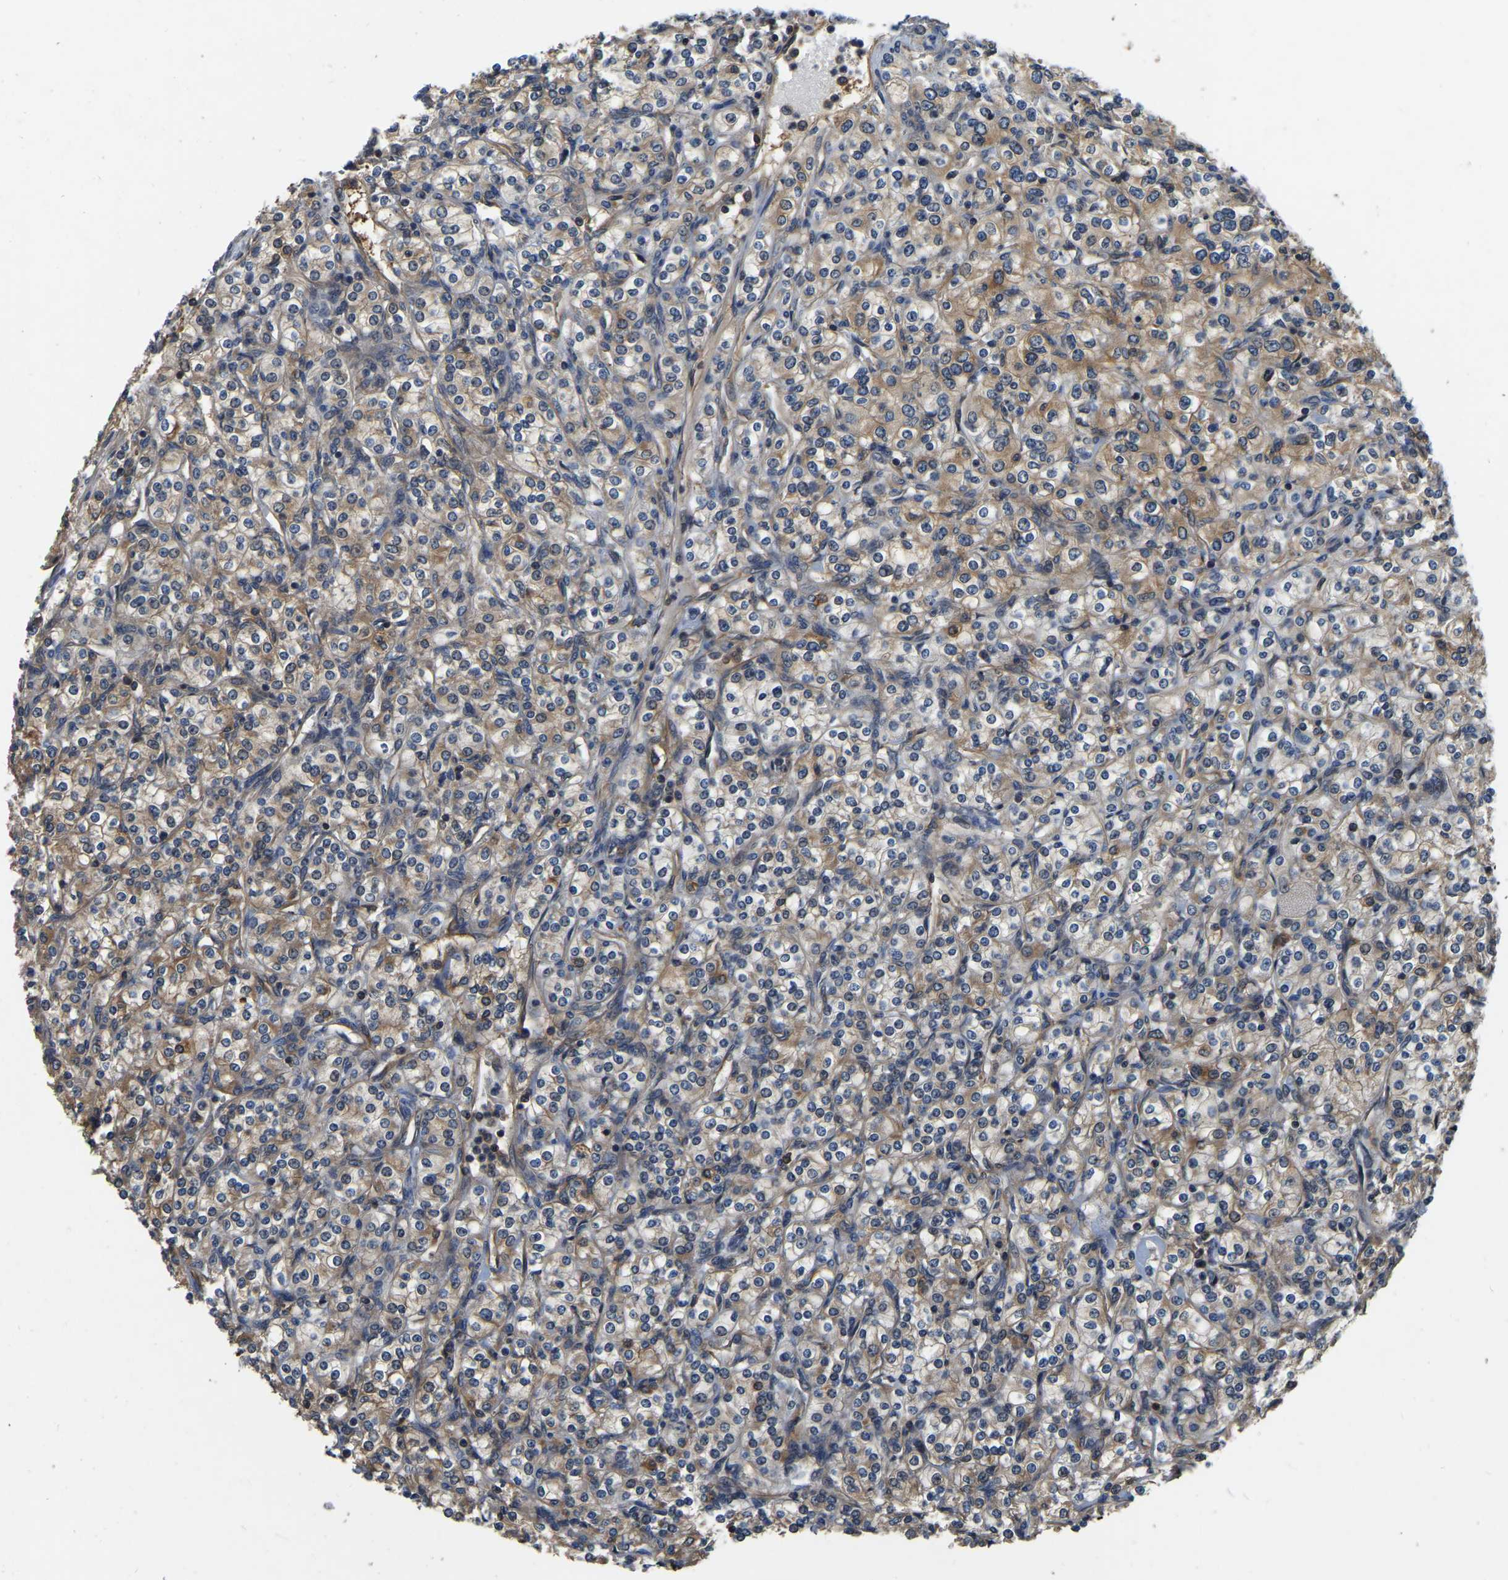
{"staining": {"intensity": "moderate", "quantity": ">75%", "location": "cytoplasmic/membranous"}, "tissue": "renal cancer", "cell_type": "Tumor cells", "image_type": "cancer", "snomed": [{"axis": "morphology", "description": "Adenocarcinoma, NOS"}, {"axis": "topography", "description": "Kidney"}], "caption": "Protein staining of renal cancer tissue reveals moderate cytoplasmic/membranous staining in about >75% of tumor cells.", "gene": "GARS1", "patient": {"sex": "male", "age": 77}}